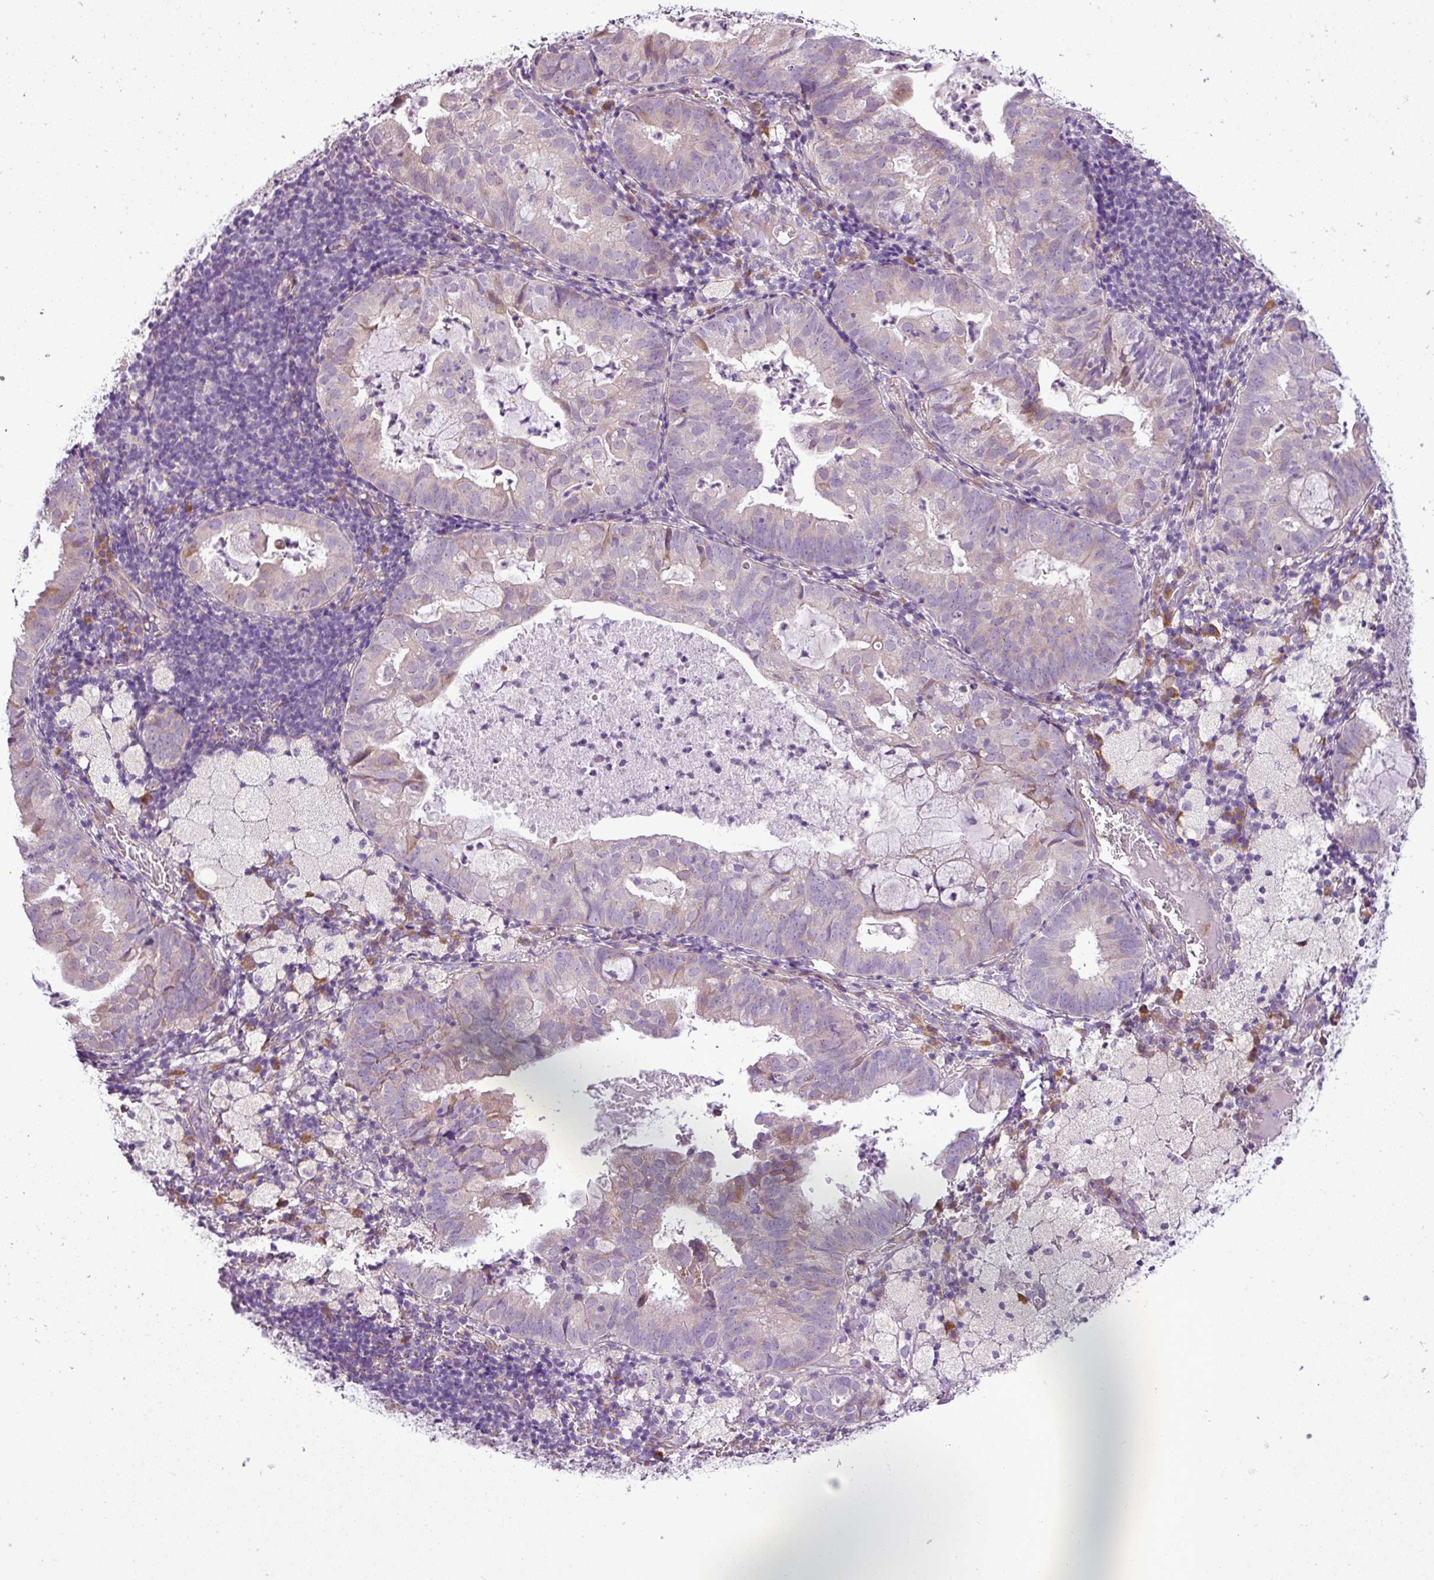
{"staining": {"intensity": "weak", "quantity": "<25%", "location": "cytoplasmic/membranous"}, "tissue": "endometrial cancer", "cell_type": "Tumor cells", "image_type": "cancer", "snomed": [{"axis": "morphology", "description": "Adenocarcinoma, NOS"}, {"axis": "topography", "description": "Endometrium"}], "caption": "DAB (3,3'-diaminobenzidine) immunohistochemical staining of human adenocarcinoma (endometrial) exhibits no significant positivity in tumor cells.", "gene": "MOCS3", "patient": {"sex": "female", "age": 80}}